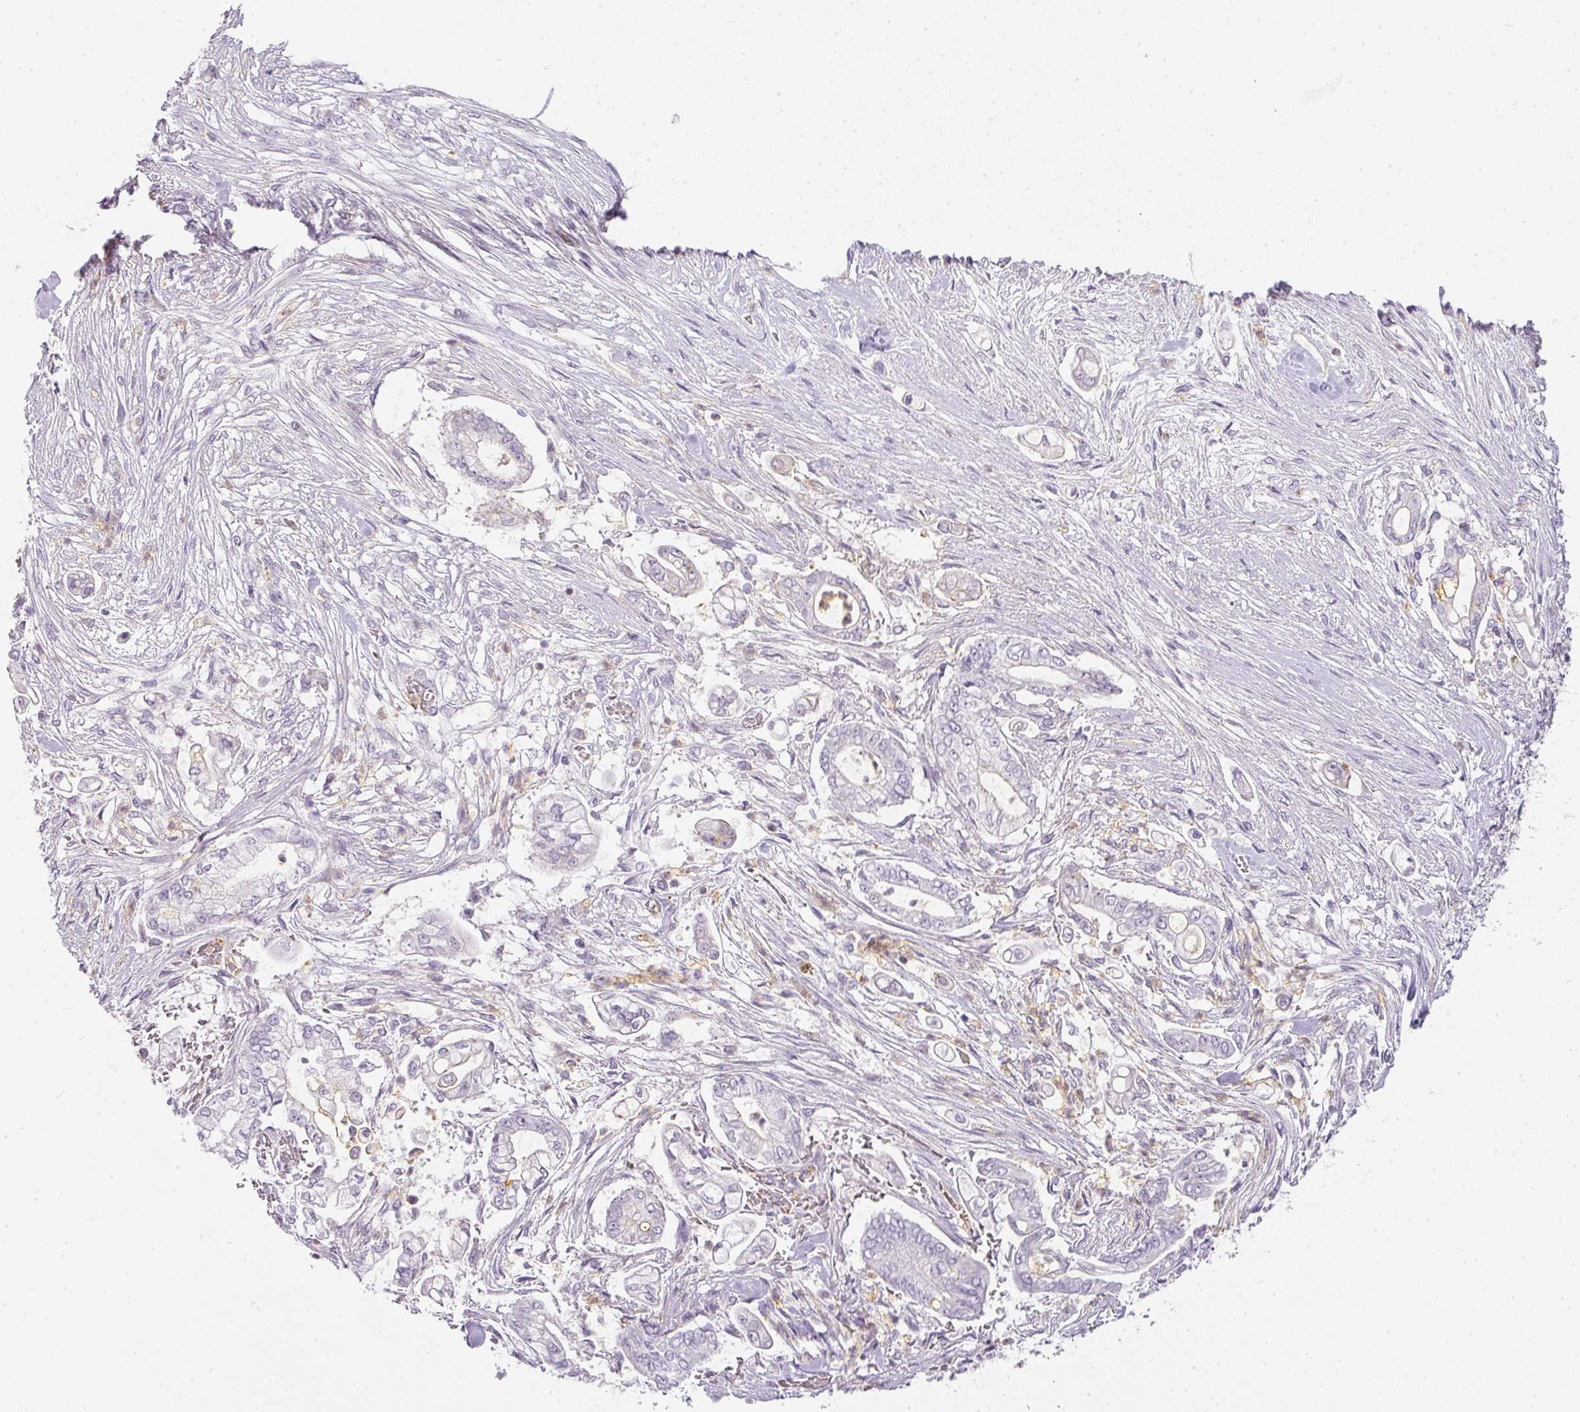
{"staining": {"intensity": "negative", "quantity": "none", "location": "none"}, "tissue": "pancreatic cancer", "cell_type": "Tumor cells", "image_type": "cancer", "snomed": [{"axis": "morphology", "description": "Adenocarcinoma, NOS"}, {"axis": "topography", "description": "Pancreas"}], "caption": "Human pancreatic cancer stained for a protein using immunohistochemistry (IHC) exhibits no staining in tumor cells.", "gene": "TMEM42", "patient": {"sex": "female", "age": 69}}